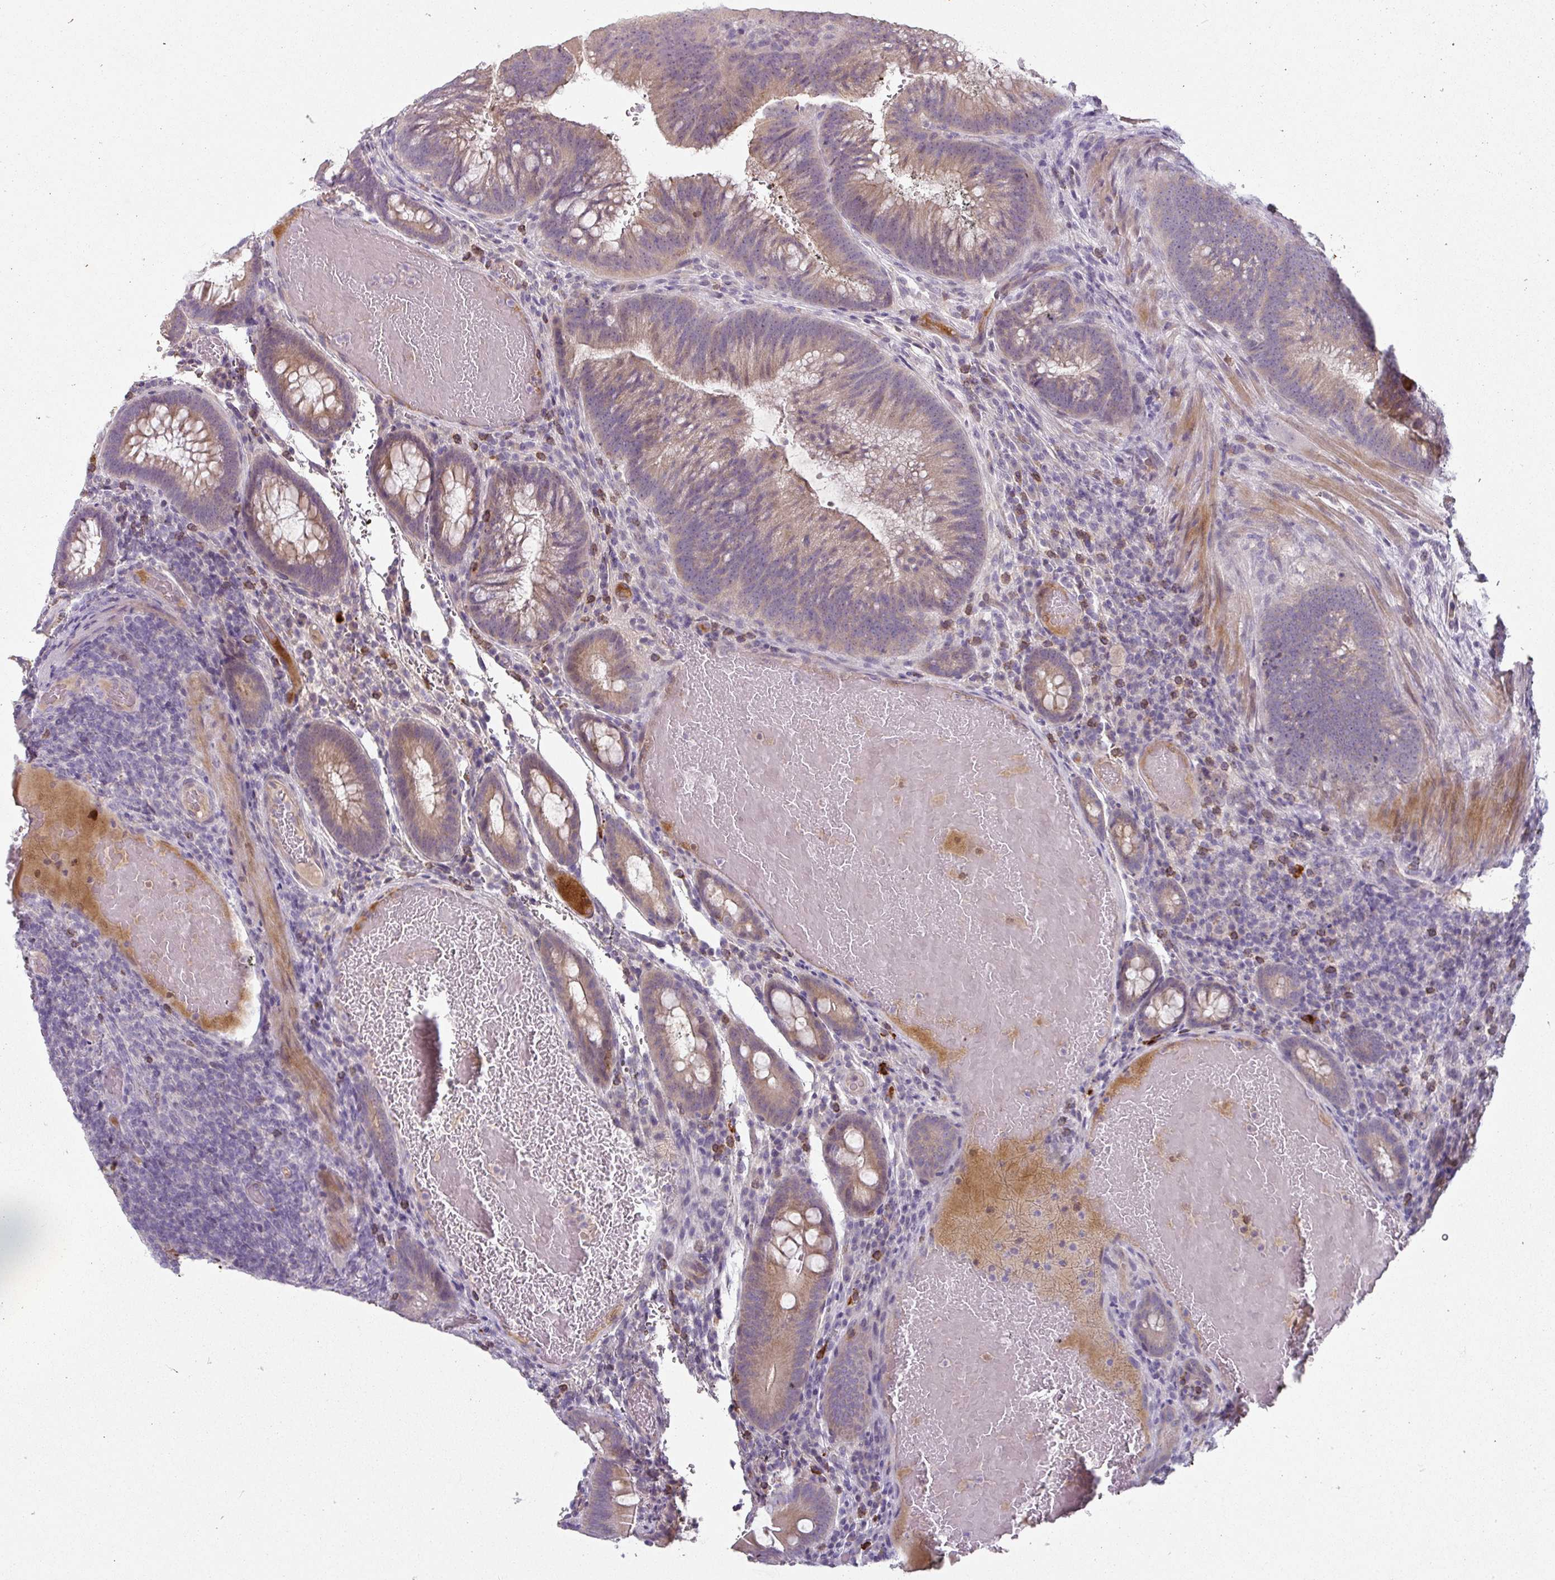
{"staining": {"intensity": "weak", "quantity": ">75%", "location": "cytoplasmic/membranous"}, "tissue": "colorectal cancer", "cell_type": "Tumor cells", "image_type": "cancer", "snomed": [{"axis": "morphology", "description": "Adenocarcinoma, NOS"}, {"axis": "topography", "description": "Colon"}], "caption": "Colorectal cancer (adenocarcinoma) stained with a protein marker displays weak staining in tumor cells.", "gene": "FHAD1", "patient": {"sex": "female", "age": 43}}